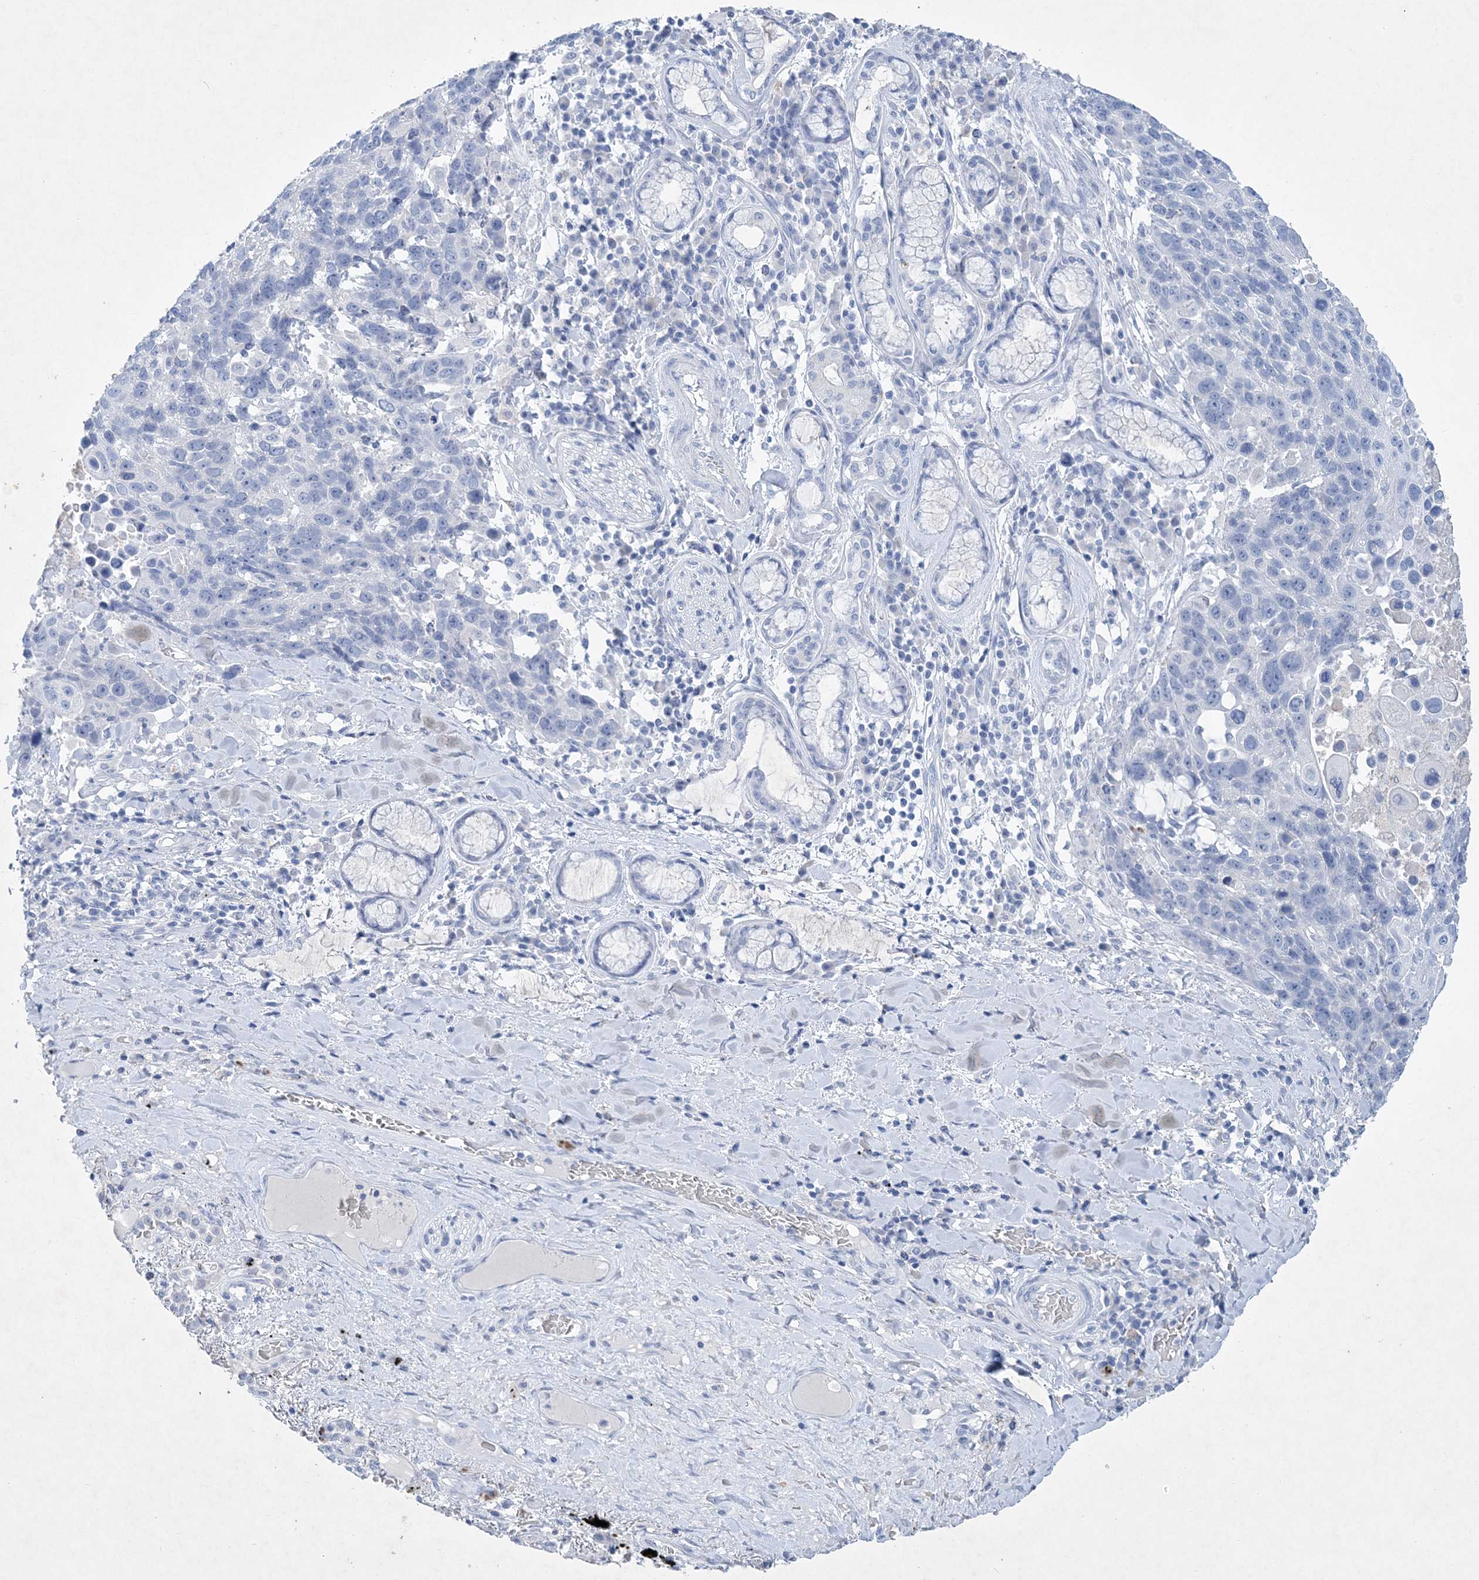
{"staining": {"intensity": "negative", "quantity": "none", "location": "none"}, "tissue": "lung cancer", "cell_type": "Tumor cells", "image_type": "cancer", "snomed": [{"axis": "morphology", "description": "Squamous cell carcinoma, NOS"}, {"axis": "topography", "description": "Lung"}], "caption": "An immunohistochemistry (IHC) photomicrograph of lung cancer is shown. There is no staining in tumor cells of lung cancer. (DAB (3,3'-diaminobenzidine) immunohistochemistry with hematoxylin counter stain).", "gene": "COPS8", "patient": {"sex": "male", "age": 66}}